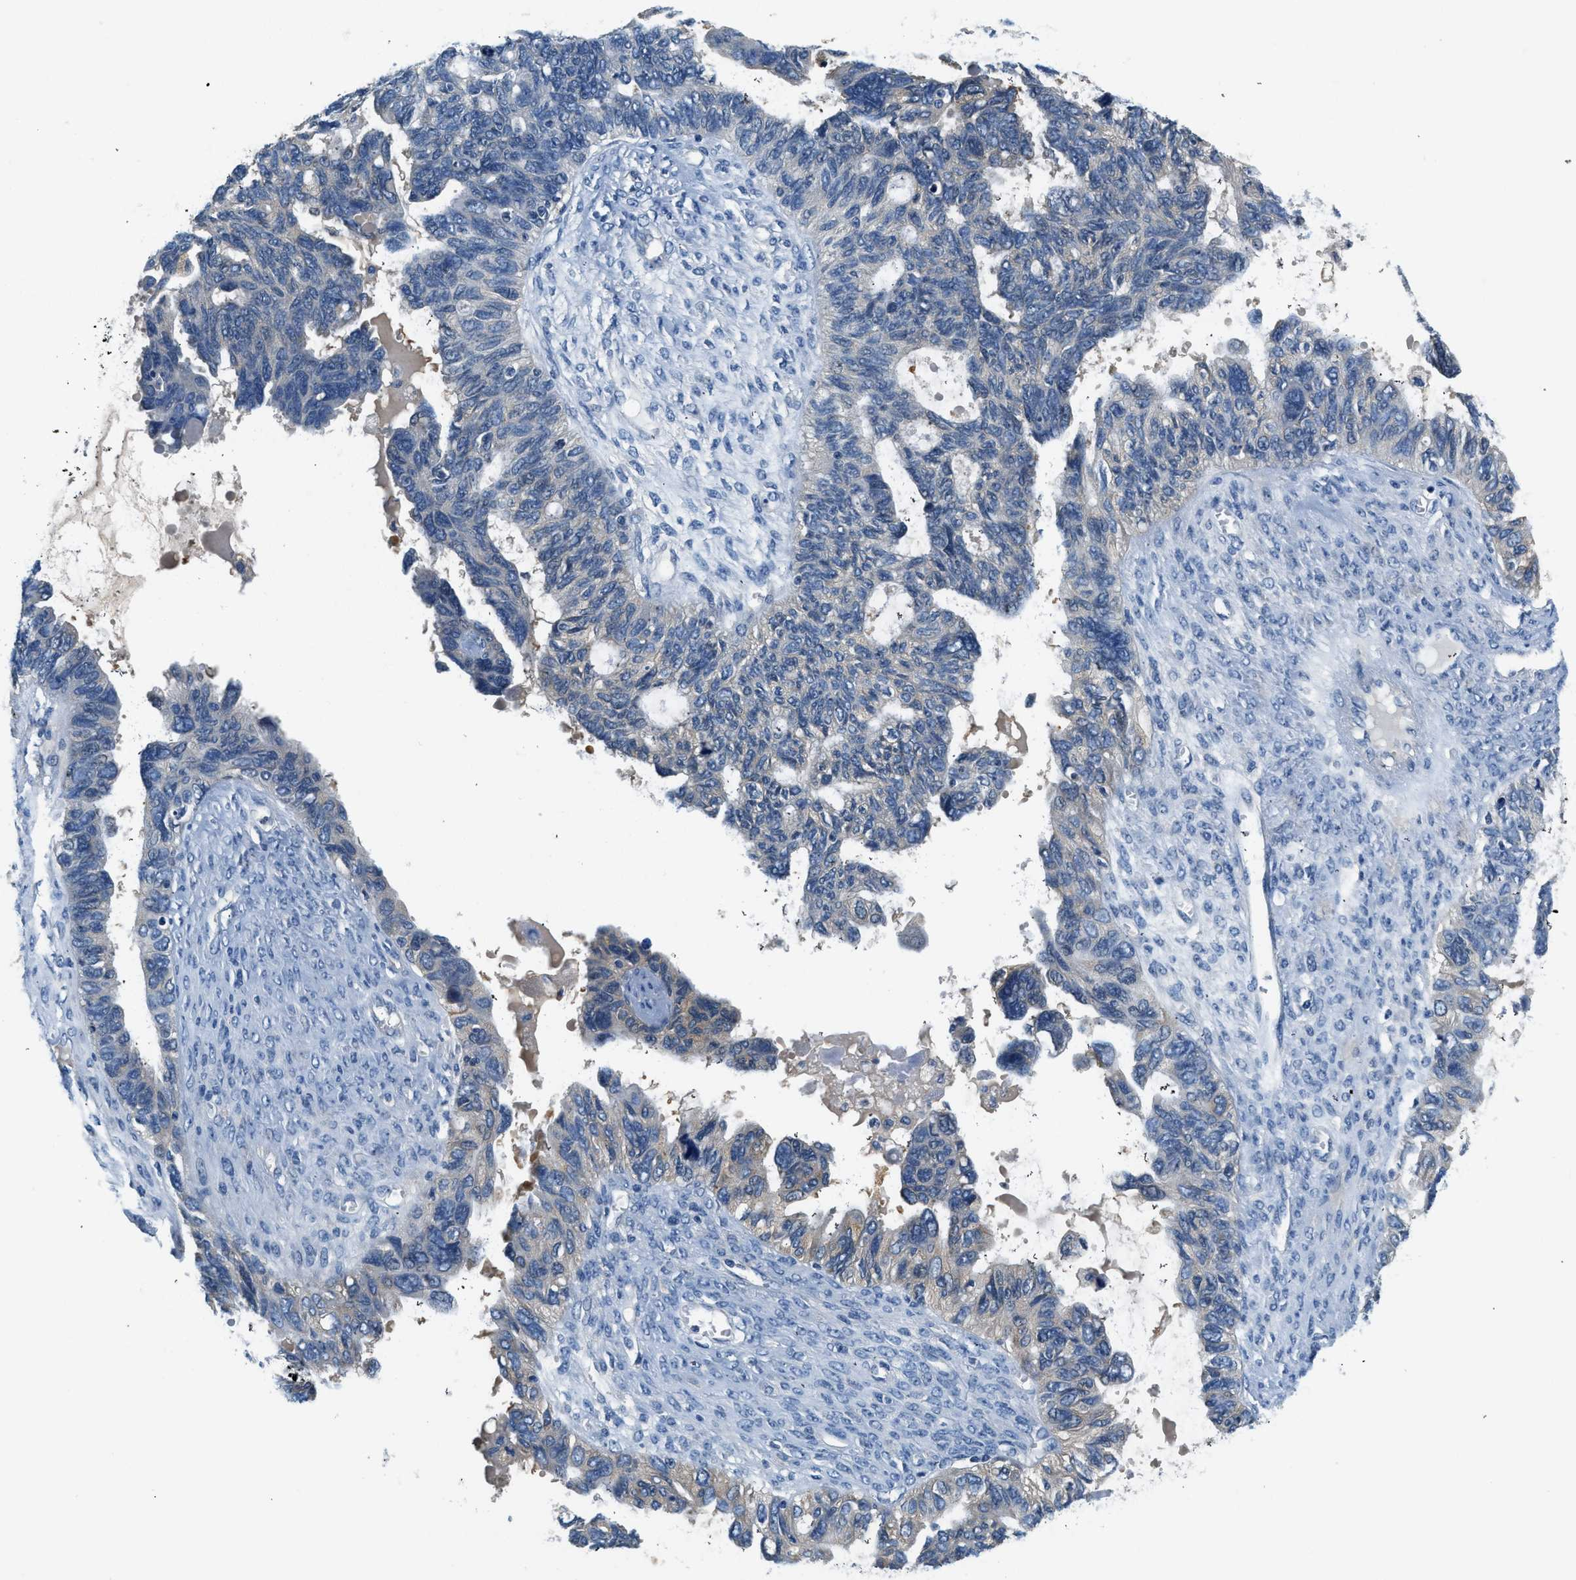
{"staining": {"intensity": "negative", "quantity": "none", "location": "none"}, "tissue": "ovarian cancer", "cell_type": "Tumor cells", "image_type": "cancer", "snomed": [{"axis": "morphology", "description": "Cystadenocarcinoma, serous, NOS"}, {"axis": "topography", "description": "Ovary"}], "caption": "High magnification brightfield microscopy of serous cystadenocarcinoma (ovarian) stained with DAB (brown) and counterstained with hematoxylin (blue): tumor cells show no significant staining. The staining is performed using DAB brown chromogen with nuclei counter-stained in using hematoxylin.", "gene": "SLC35E1", "patient": {"sex": "female", "age": 79}}